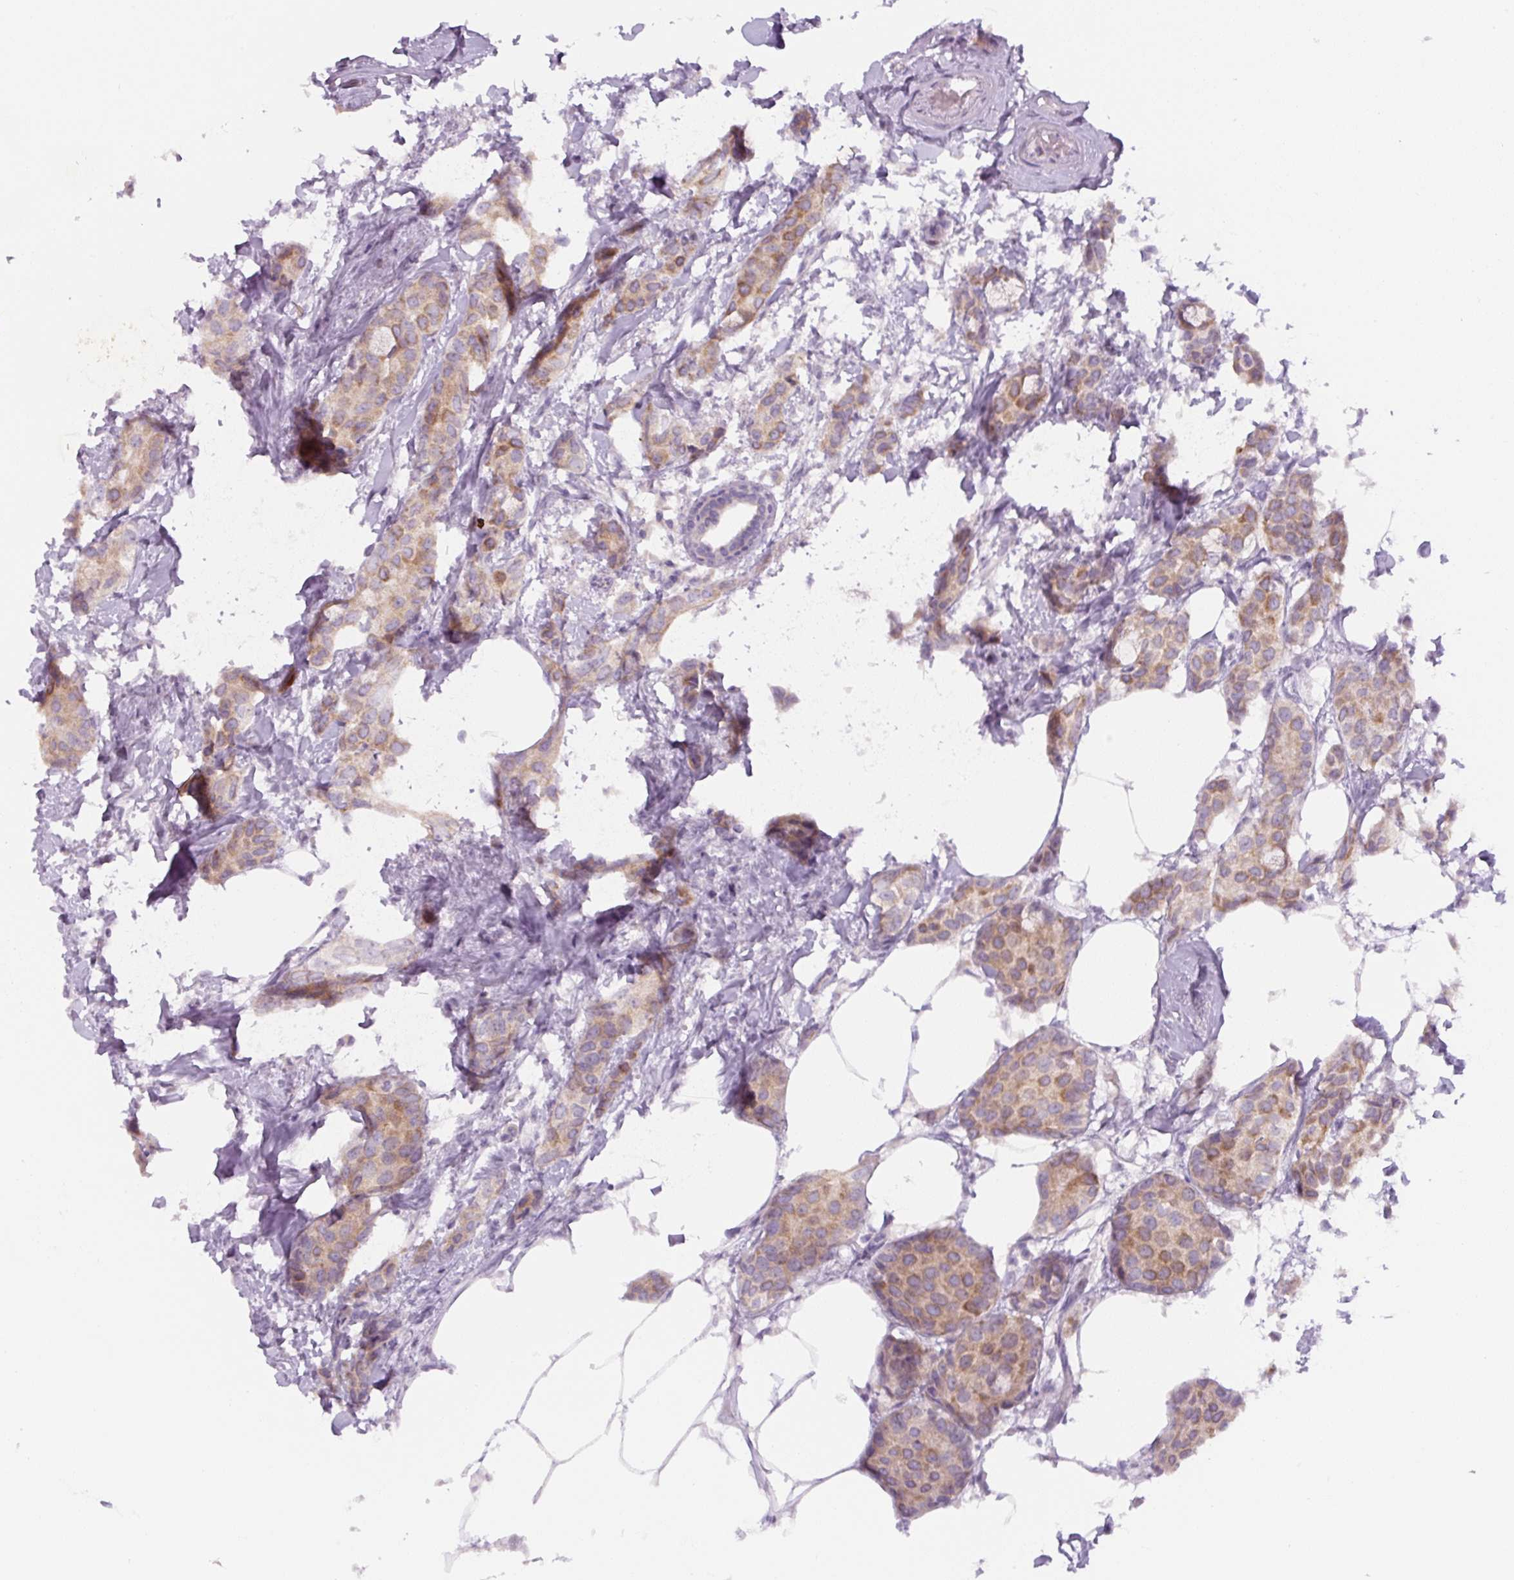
{"staining": {"intensity": "weak", "quantity": ">75%", "location": "cytoplasmic/membranous"}, "tissue": "breast cancer", "cell_type": "Tumor cells", "image_type": "cancer", "snomed": [{"axis": "morphology", "description": "Duct carcinoma"}, {"axis": "topography", "description": "Breast"}], "caption": "Tumor cells display low levels of weak cytoplasmic/membranous positivity in approximately >75% of cells in human intraductal carcinoma (breast). (DAB = brown stain, brightfield microscopy at high magnification).", "gene": "YIF1B", "patient": {"sex": "female", "age": 73}}